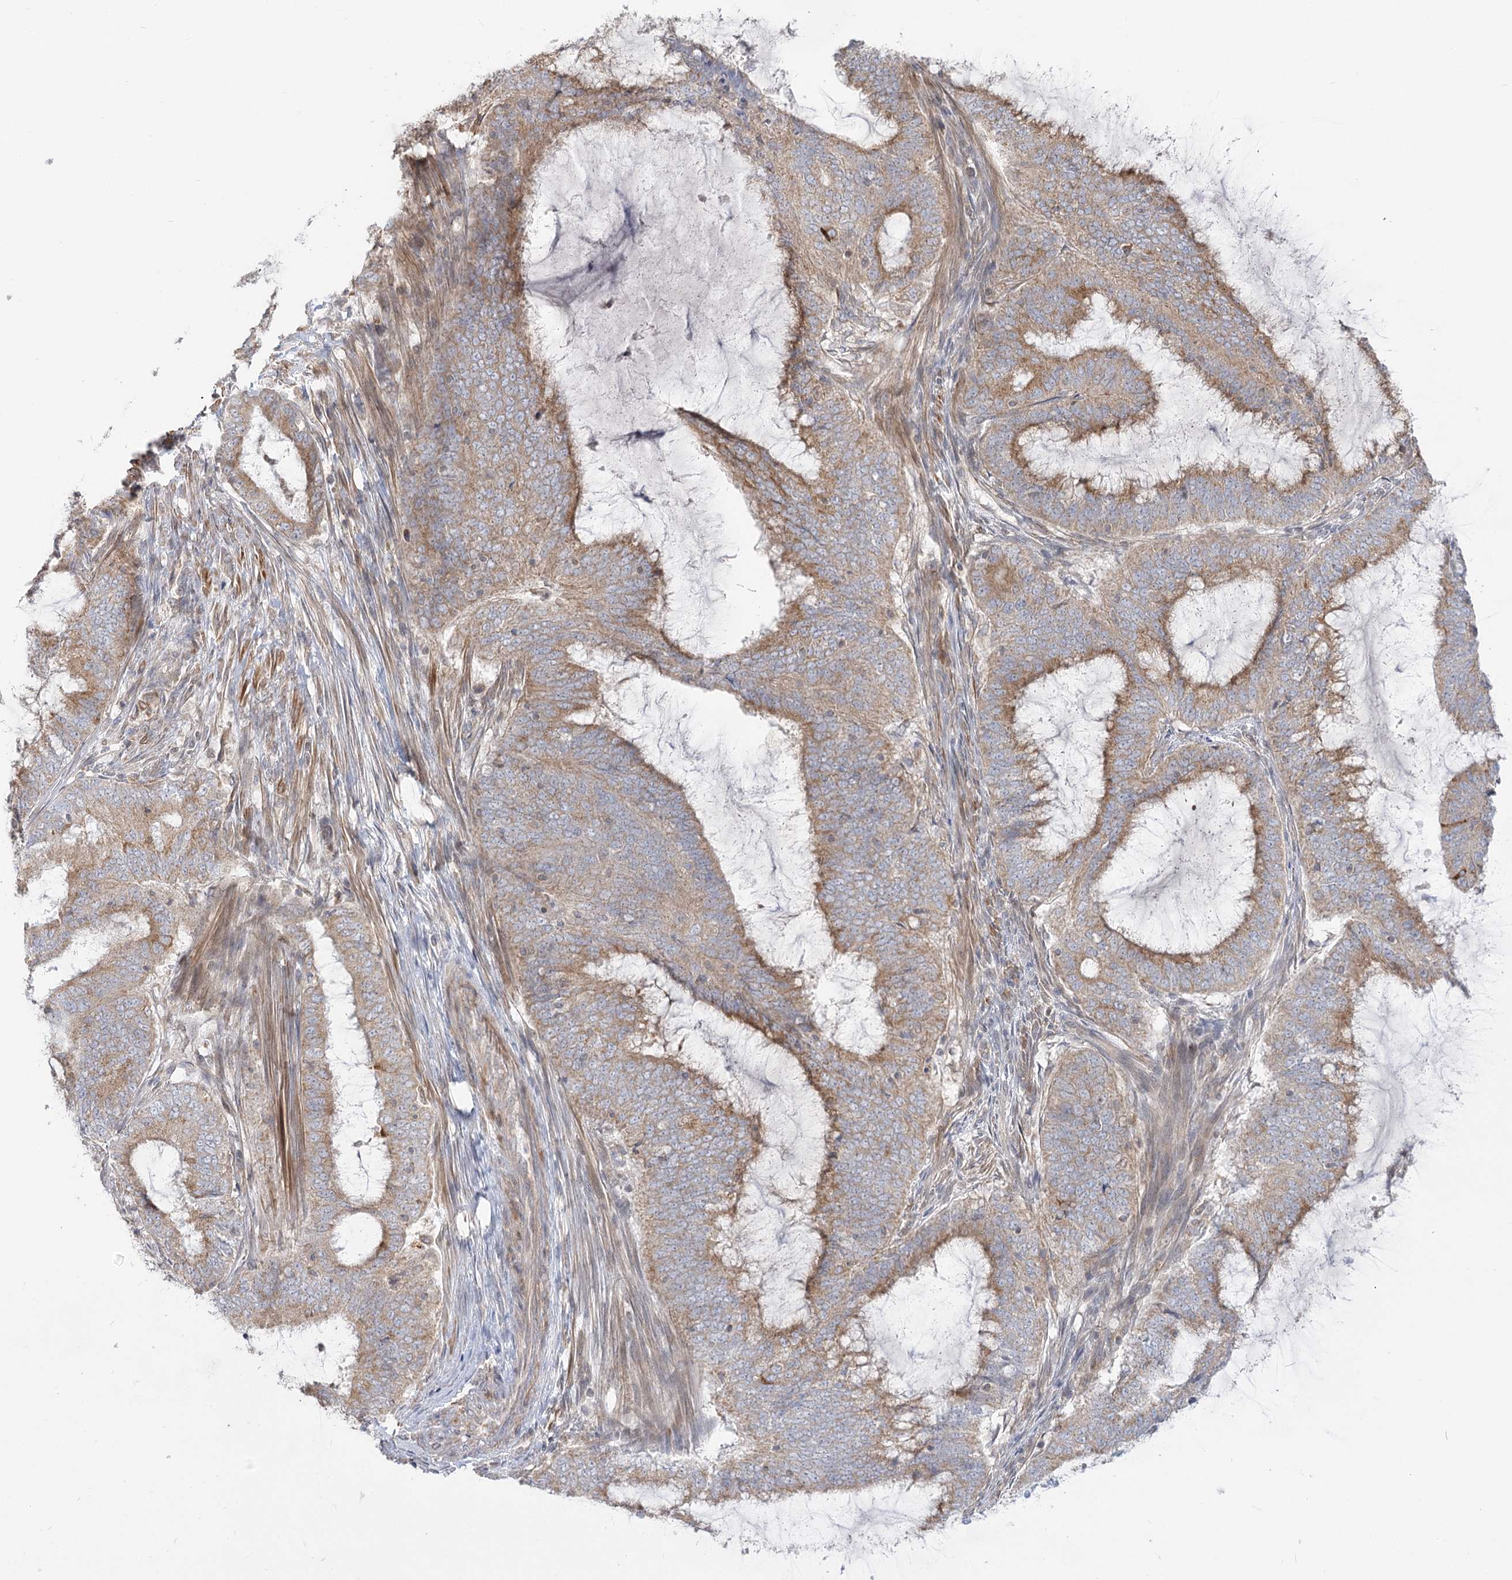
{"staining": {"intensity": "moderate", "quantity": "25%-75%", "location": "cytoplasmic/membranous"}, "tissue": "endometrial cancer", "cell_type": "Tumor cells", "image_type": "cancer", "snomed": [{"axis": "morphology", "description": "Adenocarcinoma, NOS"}, {"axis": "topography", "description": "Endometrium"}], "caption": "DAB immunohistochemical staining of human endometrial adenocarcinoma displays moderate cytoplasmic/membranous protein expression in approximately 25%-75% of tumor cells.", "gene": "MTMR3", "patient": {"sex": "female", "age": 51}}